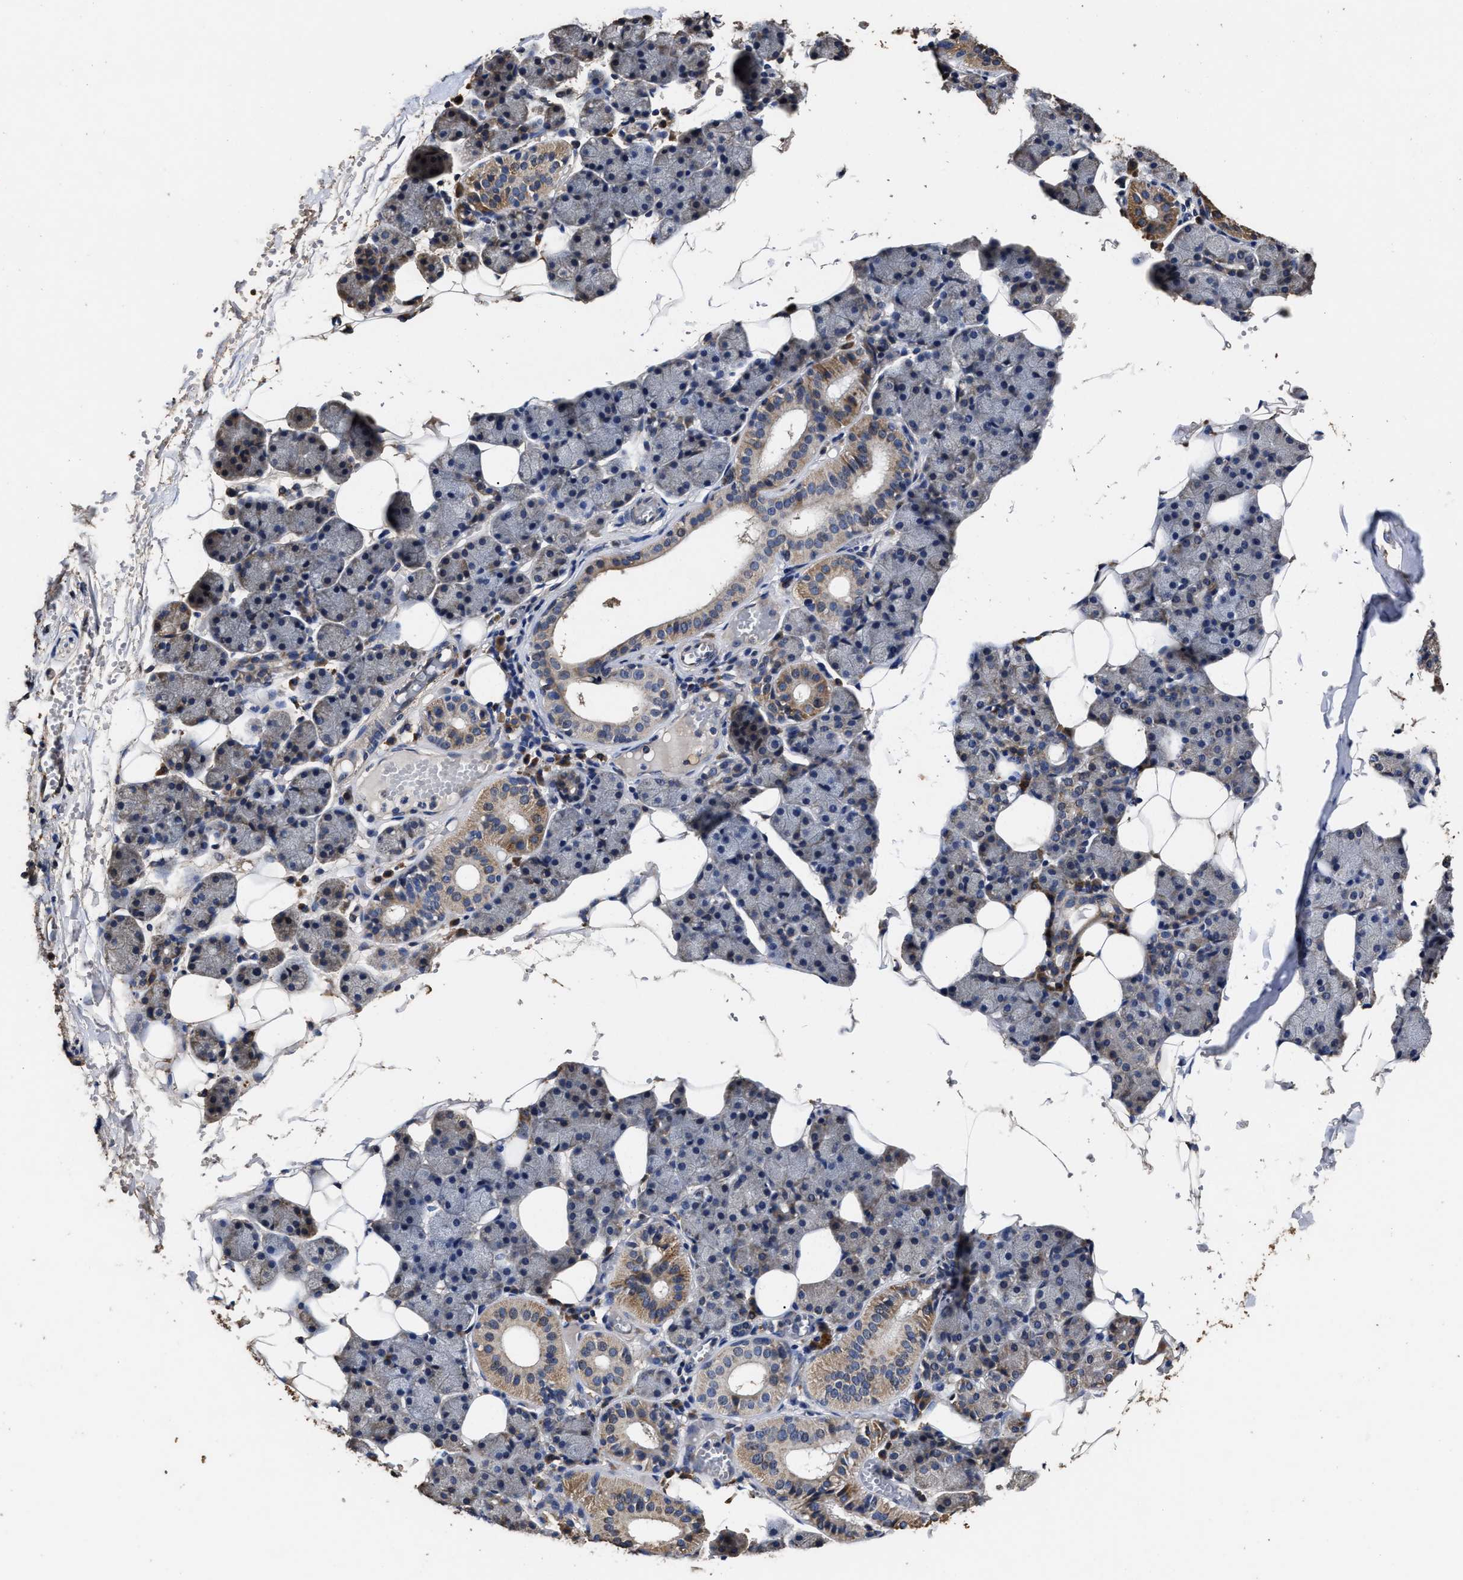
{"staining": {"intensity": "moderate", "quantity": "25%-75%", "location": "cytoplasmic/membranous"}, "tissue": "salivary gland", "cell_type": "Glandular cells", "image_type": "normal", "snomed": [{"axis": "morphology", "description": "Normal tissue, NOS"}, {"axis": "topography", "description": "Salivary gland"}], "caption": "Salivary gland stained with IHC shows moderate cytoplasmic/membranous positivity in approximately 25%-75% of glandular cells. (DAB IHC with brightfield microscopy, high magnification).", "gene": "PPM1K", "patient": {"sex": "female", "age": 33}}